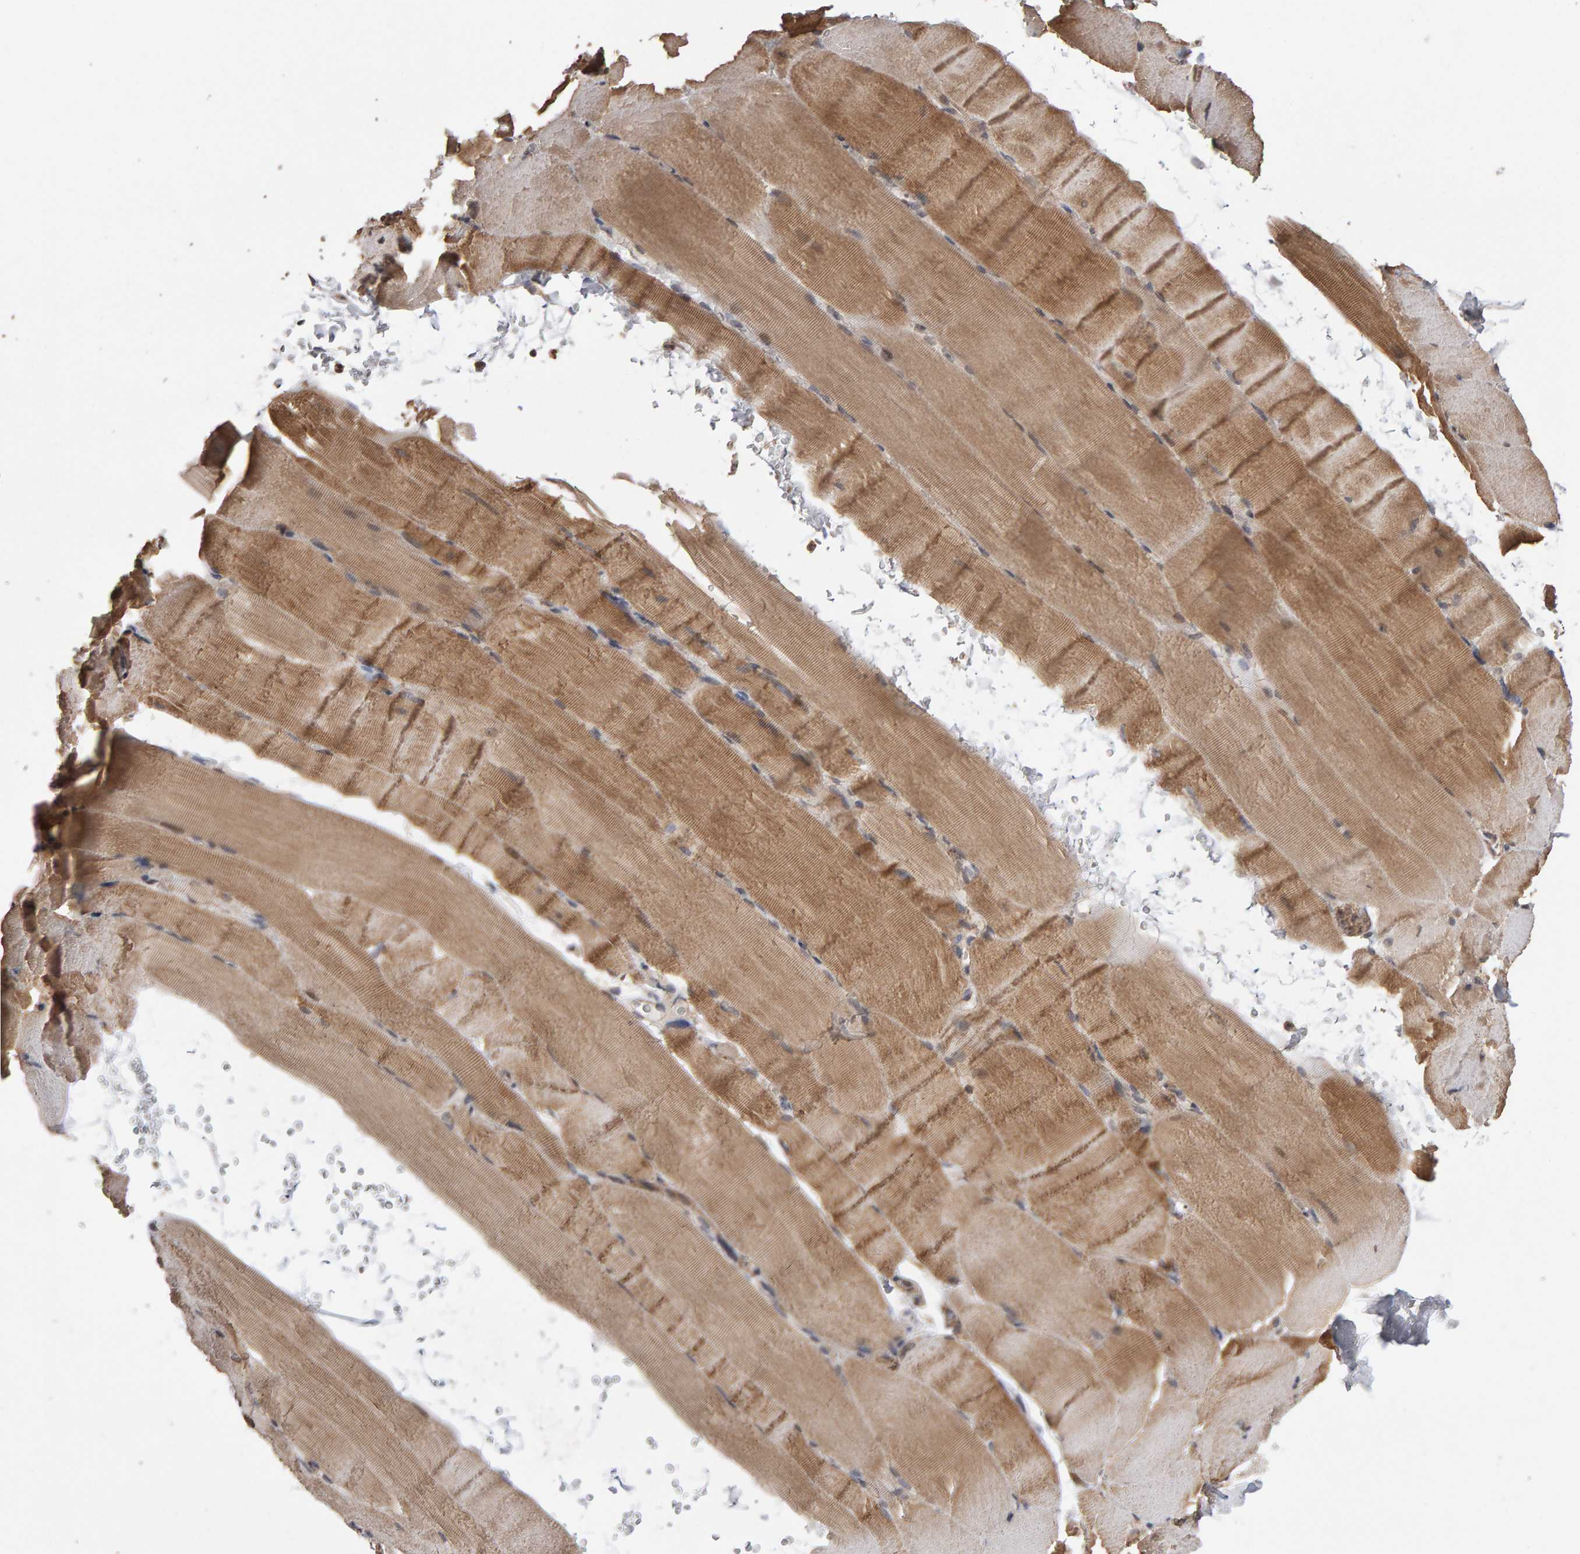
{"staining": {"intensity": "moderate", "quantity": ">75%", "location": "cytoplasmic/membranous"}, "tissue": "skeletal muscle", "cell_type": "Myocytes", "image_type": "normal", "snomed": [{"axis": "morphology", "description": "Normal tissue, NOS"}, {"axis": "topography", "description": "Skeletal muscle"}, {"axis": "topography", "description": "Parathyroid gland"}], "caption": "A high-resolution histopathology image shows IHC staining of benign skeletal muscle, which exhibits moderate cytoplasmic/membranous staining in approximately >75% of myocytes. (IHC, brightfield microscopy, high magnification).", "gene": "SCRIB", "patient": {"sex": "female", "age": 37}}